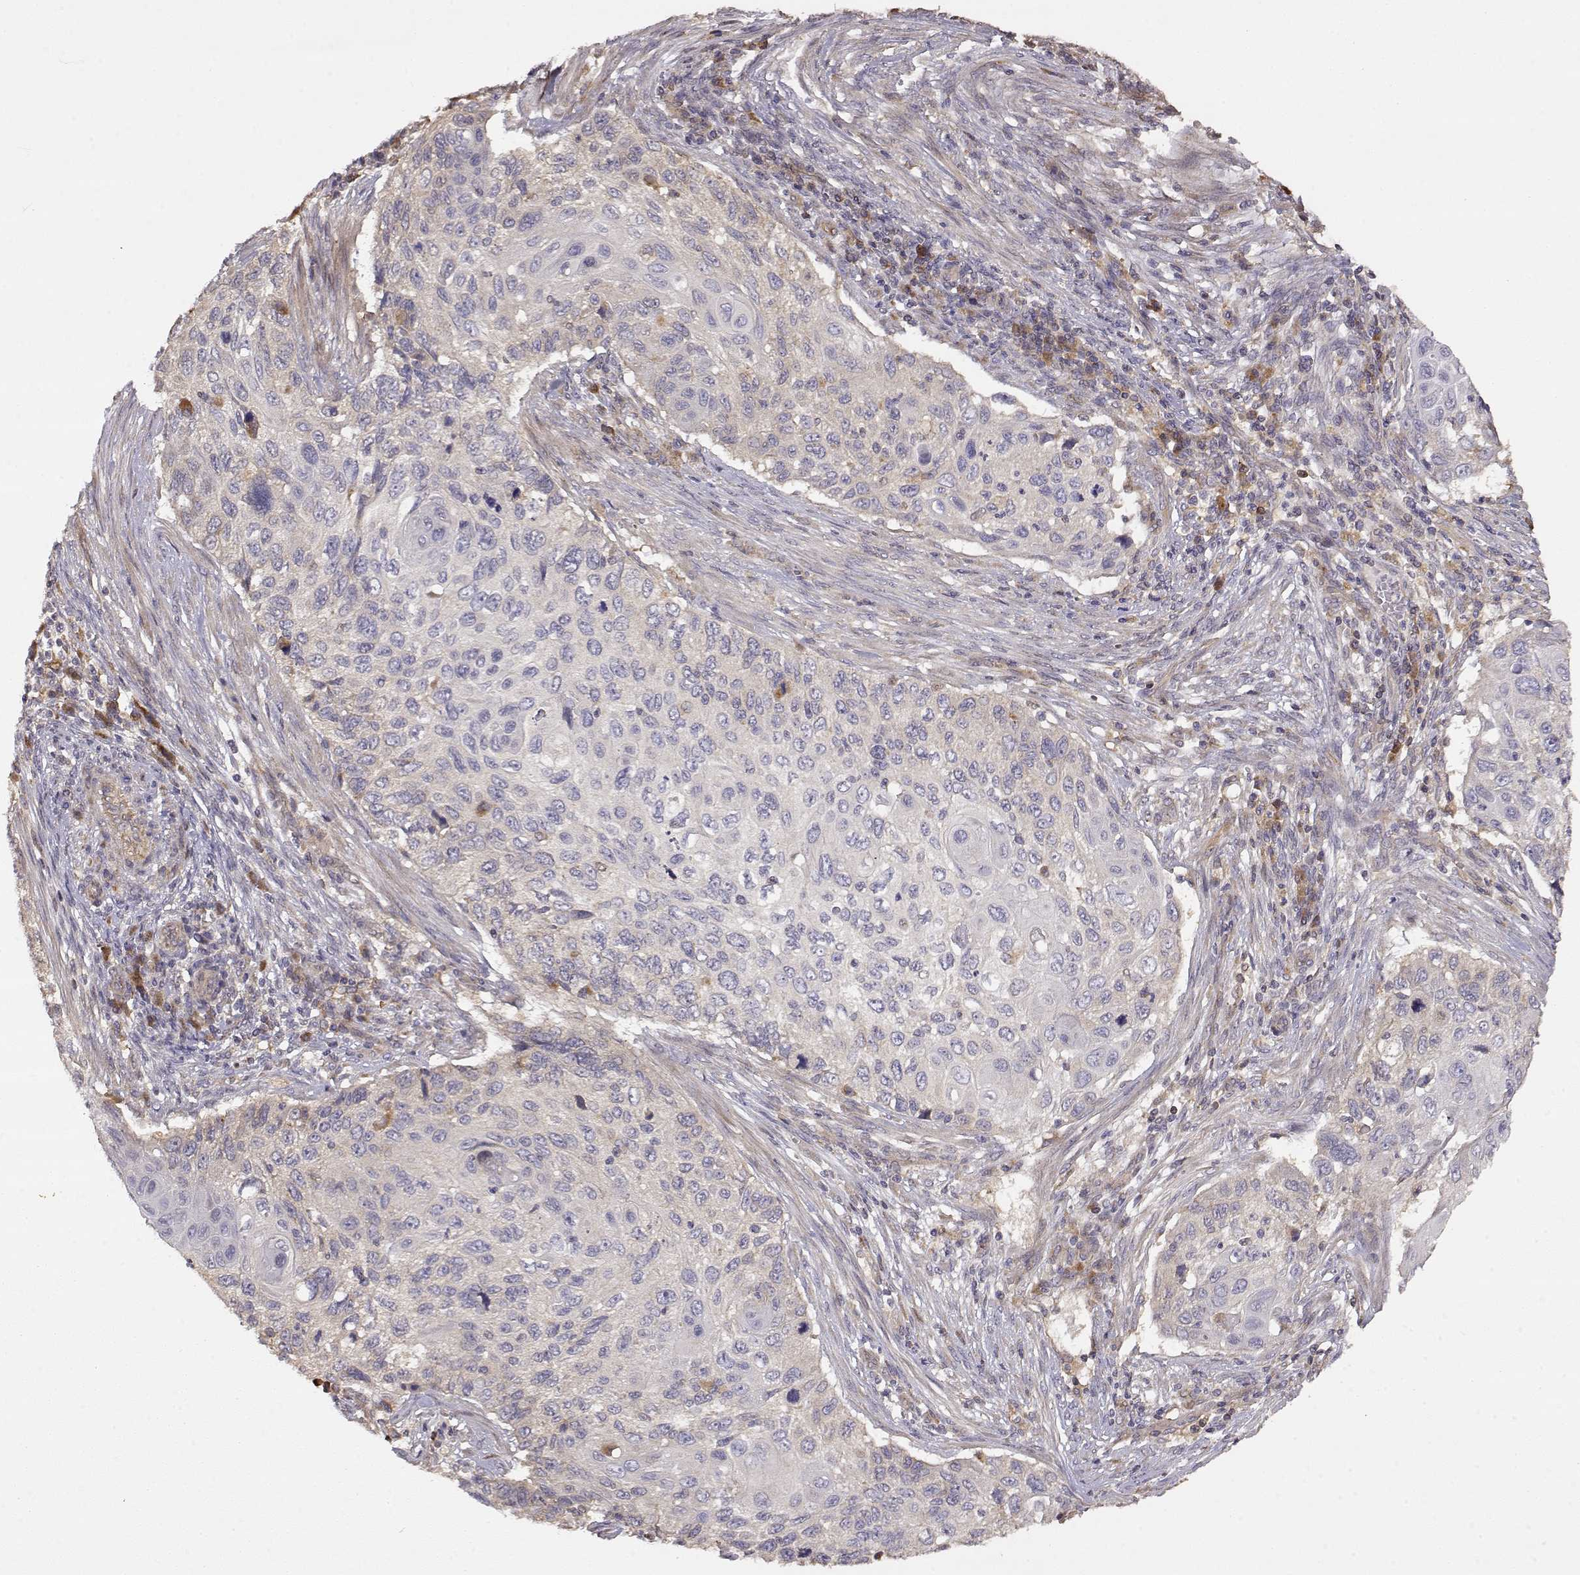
{"staining": {"intensity": "negative", "quantity": "none", "location": "none"}, "tissue": "cervical cancer", "cell_type": "Tumor cells", "image_type": "cancer", "snomed": [{"axis": "morphology", "description": "Squamous cell carcinoma, NOS"}, {"axis": "topography", "description": "Cervix"}], "caption": "This is a micrograph of IHC staining of cervical cancer, which shows no positivity in tumor cells.", "gene": "CRIM1", "patient": {"sex": "female", "age": 70}}